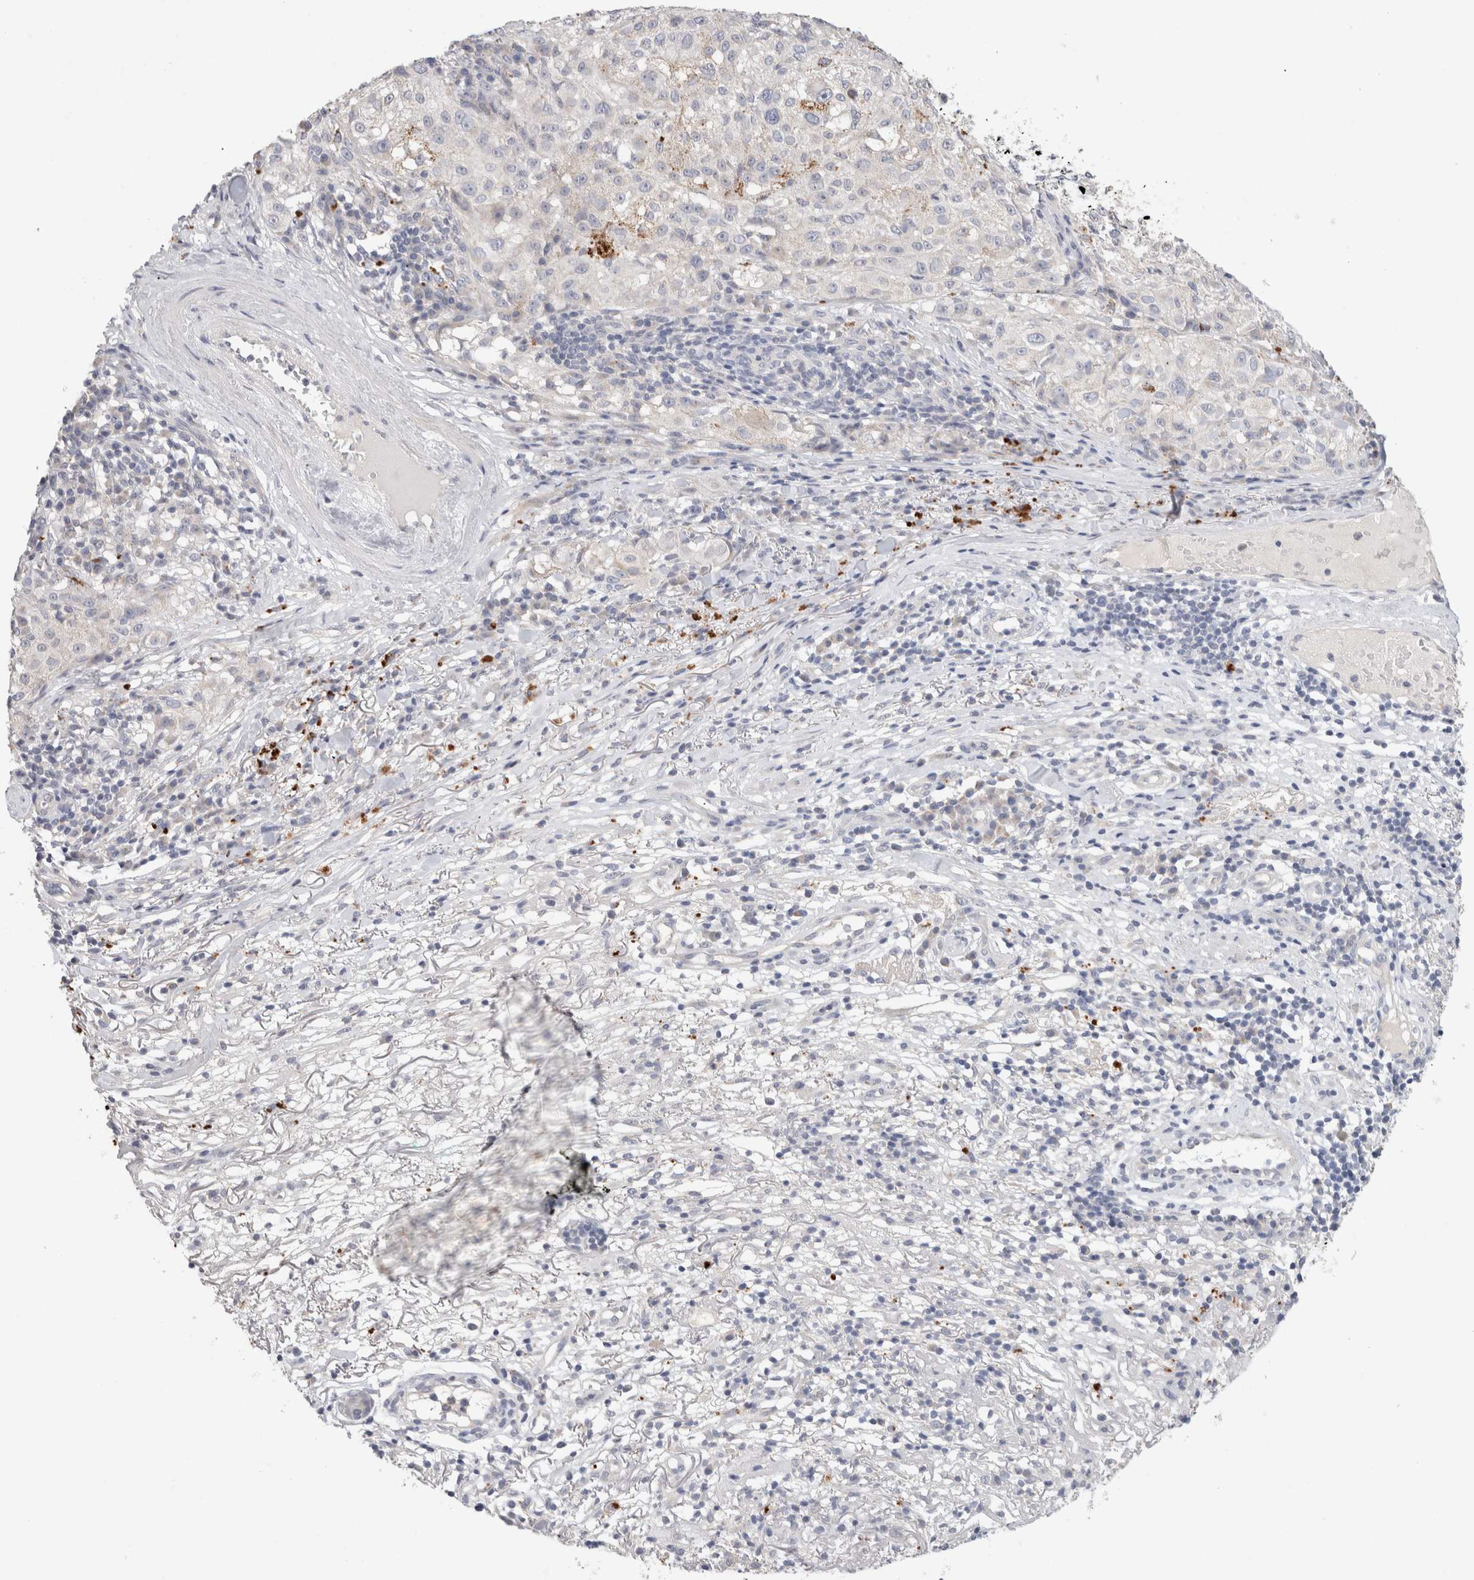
{"staining": {"intensity": "negative", "quantity": "none", "location": "none"}, "tissue": "melanoma", "cell_type": "Tumor cells", "image_type": "cancer", "snomed": [{"axis": "morphology", "description": "Necrosis, NOS"}, {"axis": "morphology", "description": "Malignant melanoma, NOS"}, {"axis": "topography", "description": "Skin"}], "caption": "Tumor cells show no significant protein expression in malignant melanoma. (Brightfield microscopy of DAB (3,3'-diaminobenzidine) immunohistochemistry at high magnification).", "gene": "MPP2", "patient": {"sex": "female", "age": 87}}